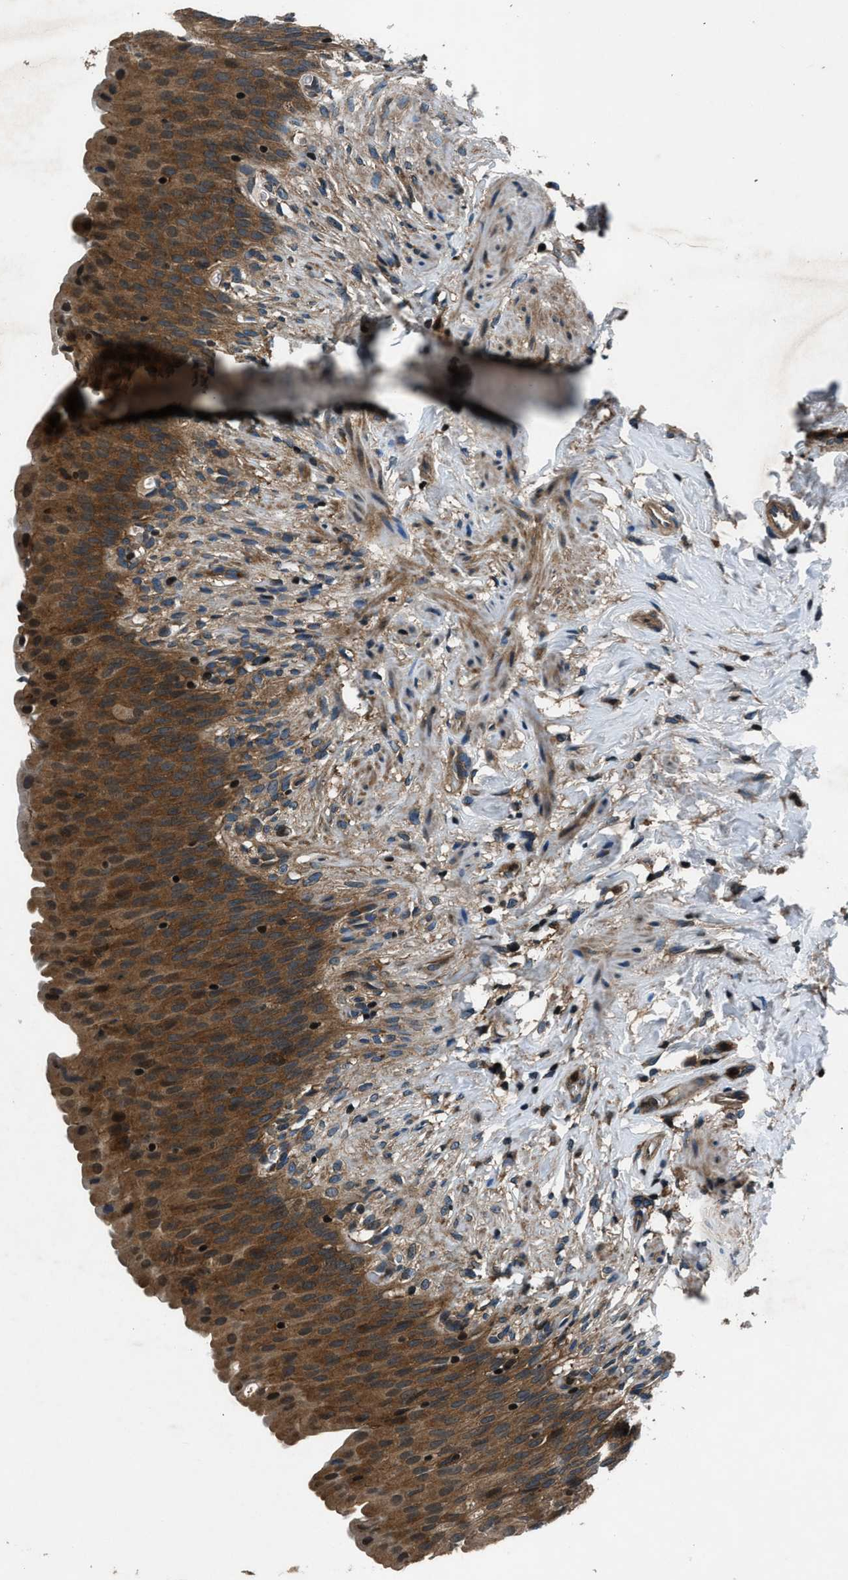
{"staining": {"intensity": "strong", "quantity": ">75%", "location": "cytoplasmic/membranous"}, "tissue": "urinary bladder", "cell_type": "Urothelial cells", "image_type": "normal", "snomed": [{"axis": "morphology", "description": "Normal tissue, NOS"}, {"axis": "topography", "description": "Urinary bladder"}], "caption": "High-magnification brightfield microscopy of normal urinary bladder stained with DAB (brown) and counterstained with hematoxylin (blue). urothelial cells exhibit strong cytoplasmic/membranous staining is seen in about>75% of cells. The staining is performed using DAB brown chromogen to label protein expression. The nuclei are counter-stained blue using hematoxylin.", "gene": "ARHGEF11", "patient": {"sex": "female", "age": 79}}